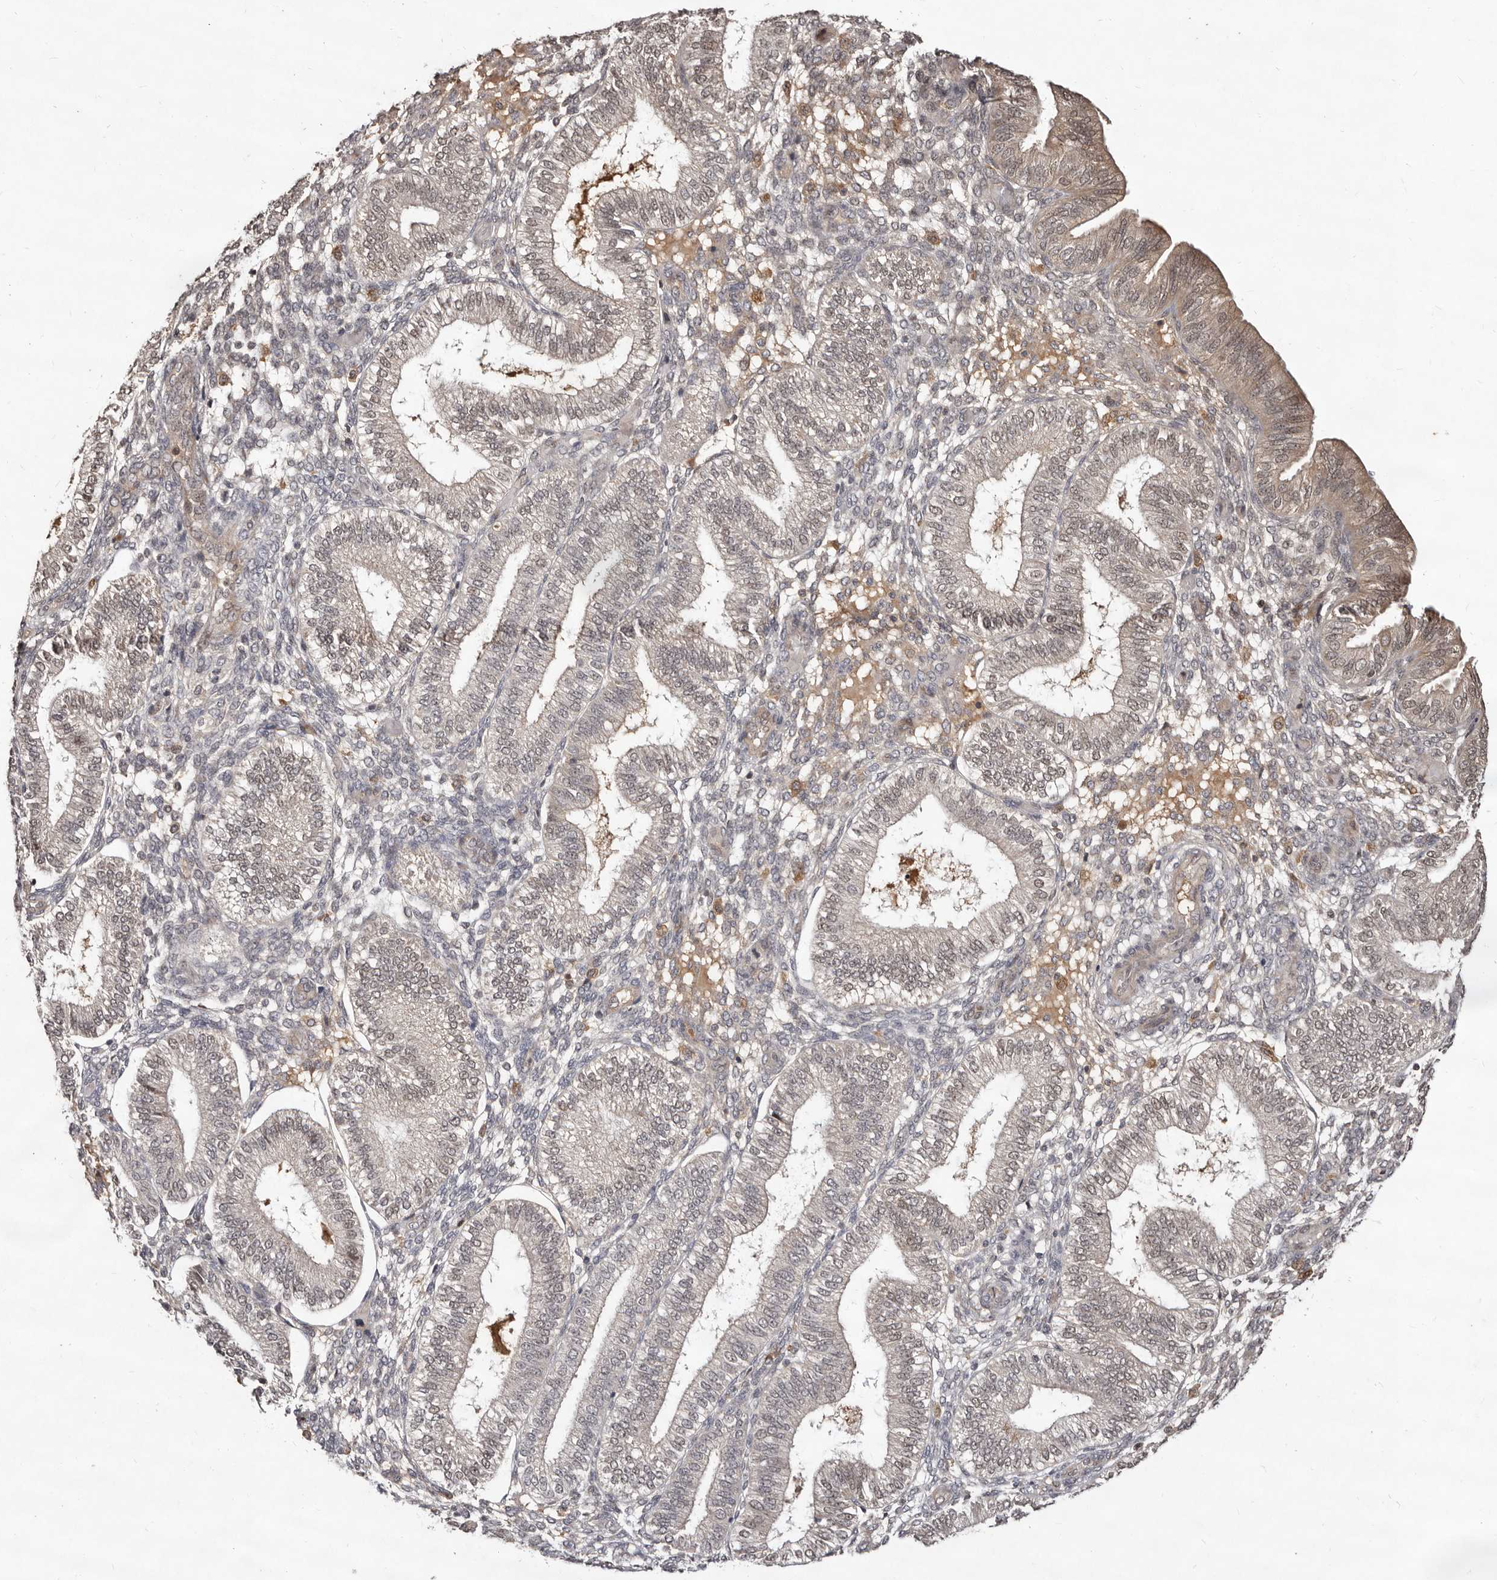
{"staining": {"intensity": "weak", "quantity": "<25%", "location": "cytoplasmic/membranous"}, "tissue": "endometrium", "cell_type": "Cells in endometrial stroma", "image_type": "normal", "snomed": [{"axis": "morphology", "description": "Normal tissue, NOS"}, {"axis": "topography", "description": "Endometrium"}], "caption": "Immunohistochemistry of benign endometrium reveals no positivity in cells in endometrial stroma.", "gene": "LCORL", "patient": {"sex": "female", "age": 39}}